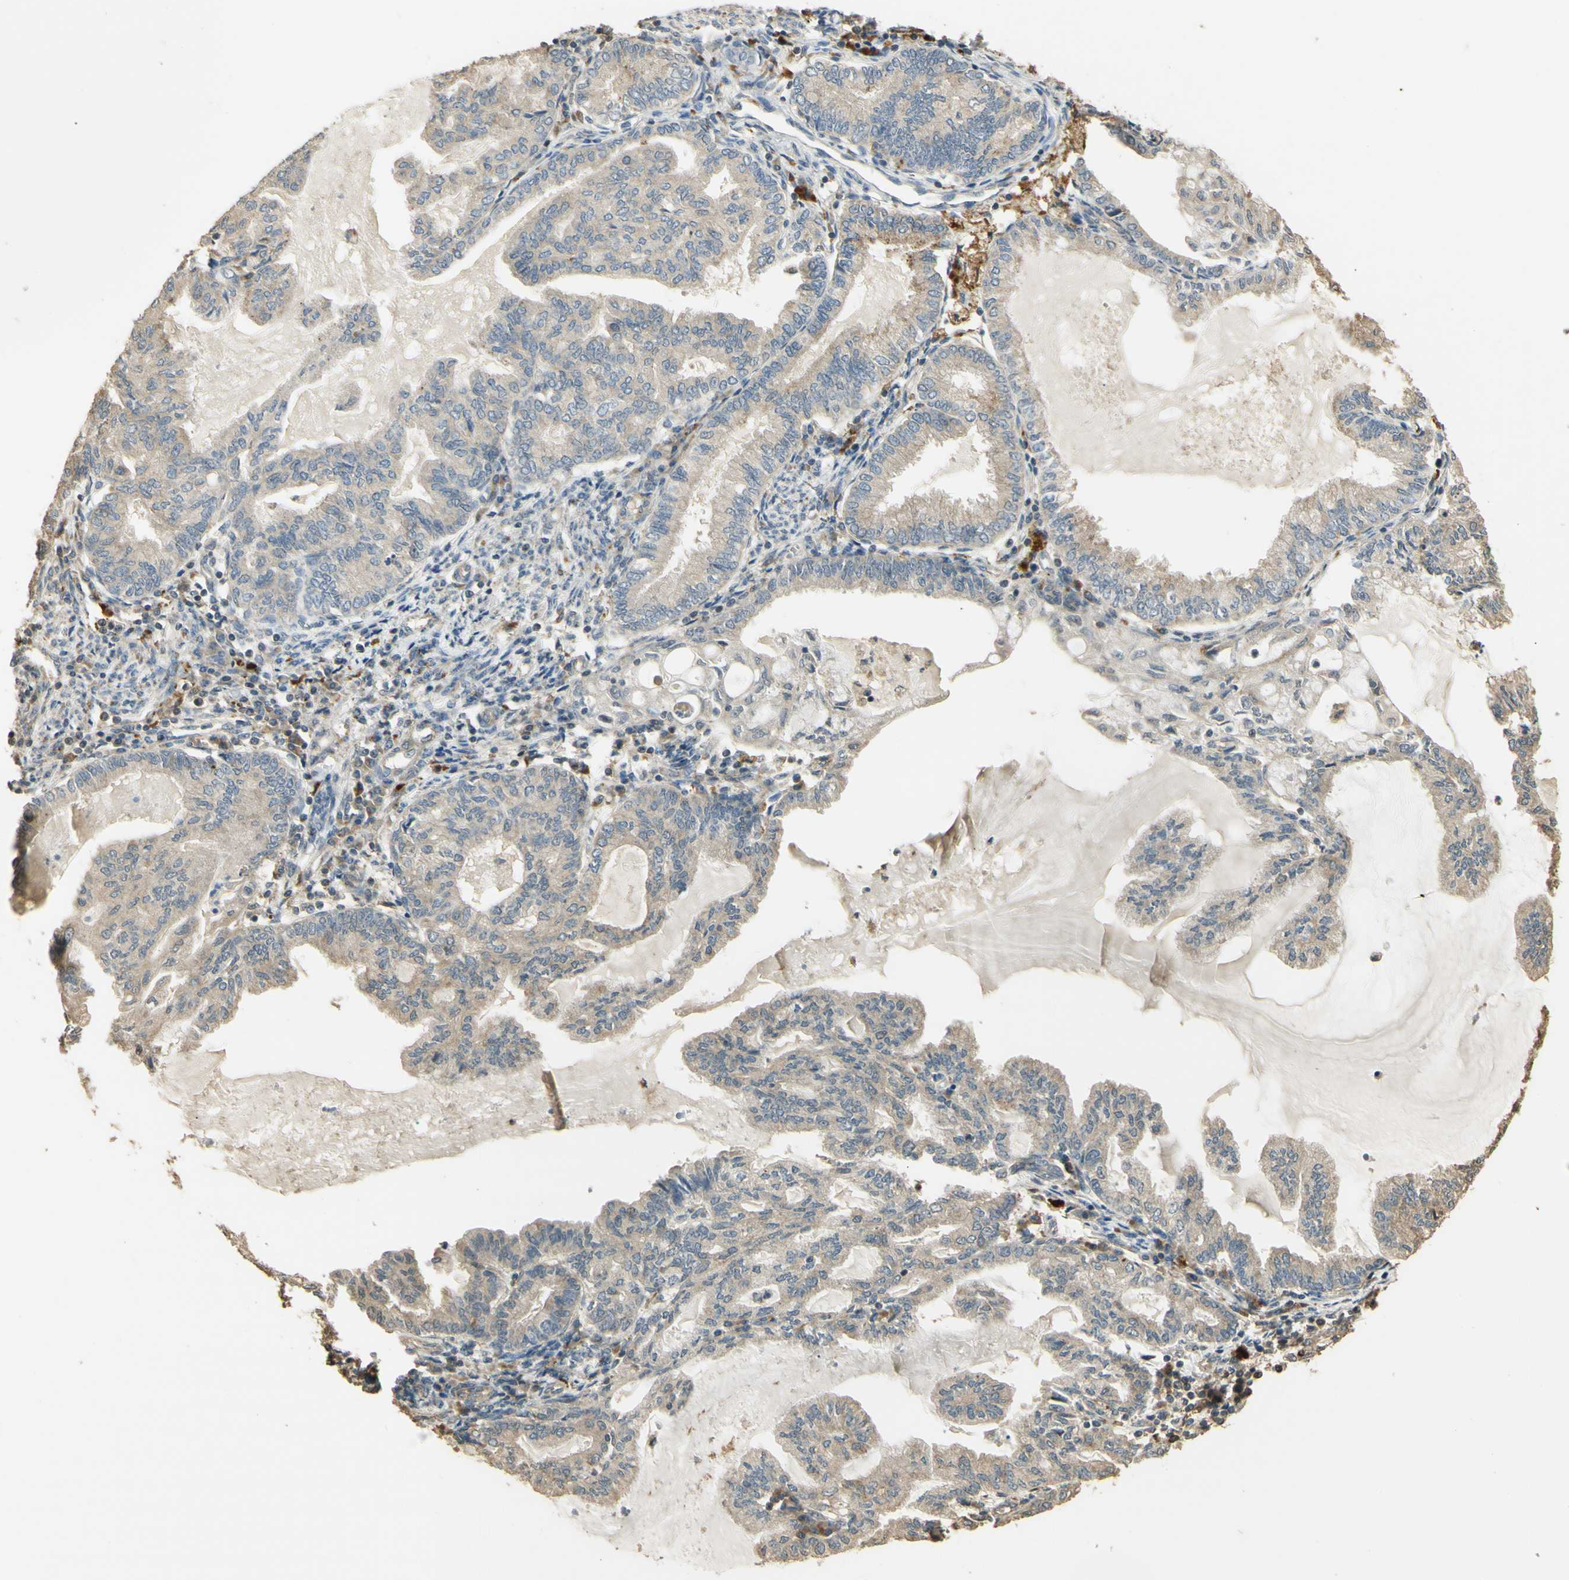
{"staining": {"intensity": "weak", "quantity": ">75%", "location": "cytoplasmic/membranous"}, "tissue": "endometrial cancer", "cell_type": "Tumor cells", "image_type": "cancer", "snomed": [{"axis": "morphology", "description": "Adenocarcinoma, NOS"}, {"axis": "topography", "description": "Endometrium"}], "caption": "Immunohistochemical staining of human endometrial adenocarcinoma exhibits low levels of weak cytoplasmic/membranous staining in approximately >75% of tumor cells.", "gene": "AGER", "patient": {"sex": "female", "age": 86}}